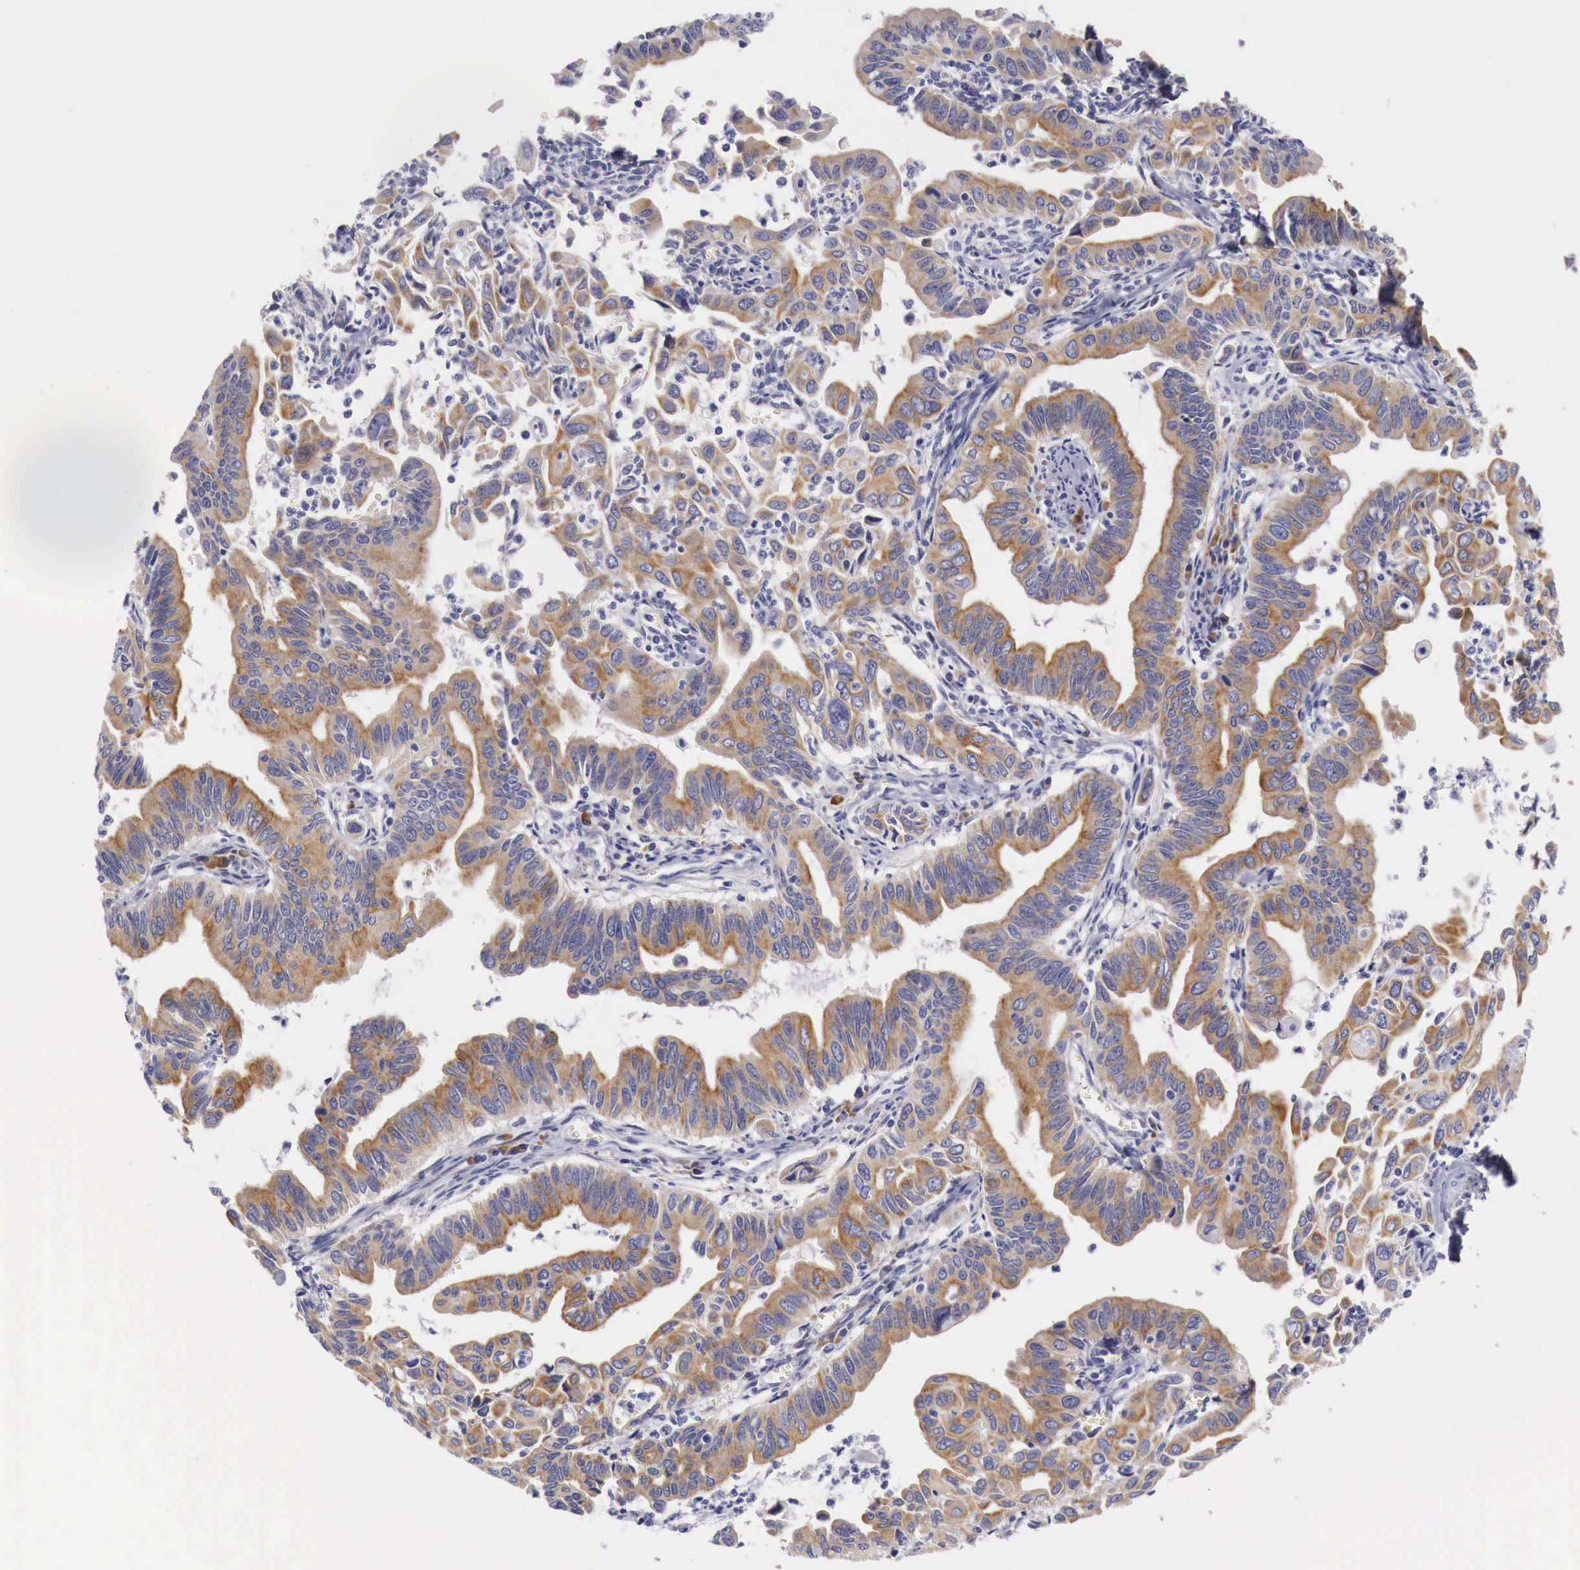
{"staining": {"intensity": "weak", "quantity": ">75%", "location": "cytoplasmic/membranous"}, "tissue": "cervical cancer", "cell_type": "Tumor cells", "image_type": "cancer", "snomed": [{"axis": "morphology", "description": "Normal tissue, NOS"}, {"axis": "morphology", "description": "Adenocarcinoma, NOS"}, {"axis": "topography", "description": "Cervix"}], "caption": "A brown stain labels weak cytoplasmic/membranous expression of a protein in human cervical cancer tumor cells.", "gene": "NREP", "patient": {"sex": "female", "age": 34}}